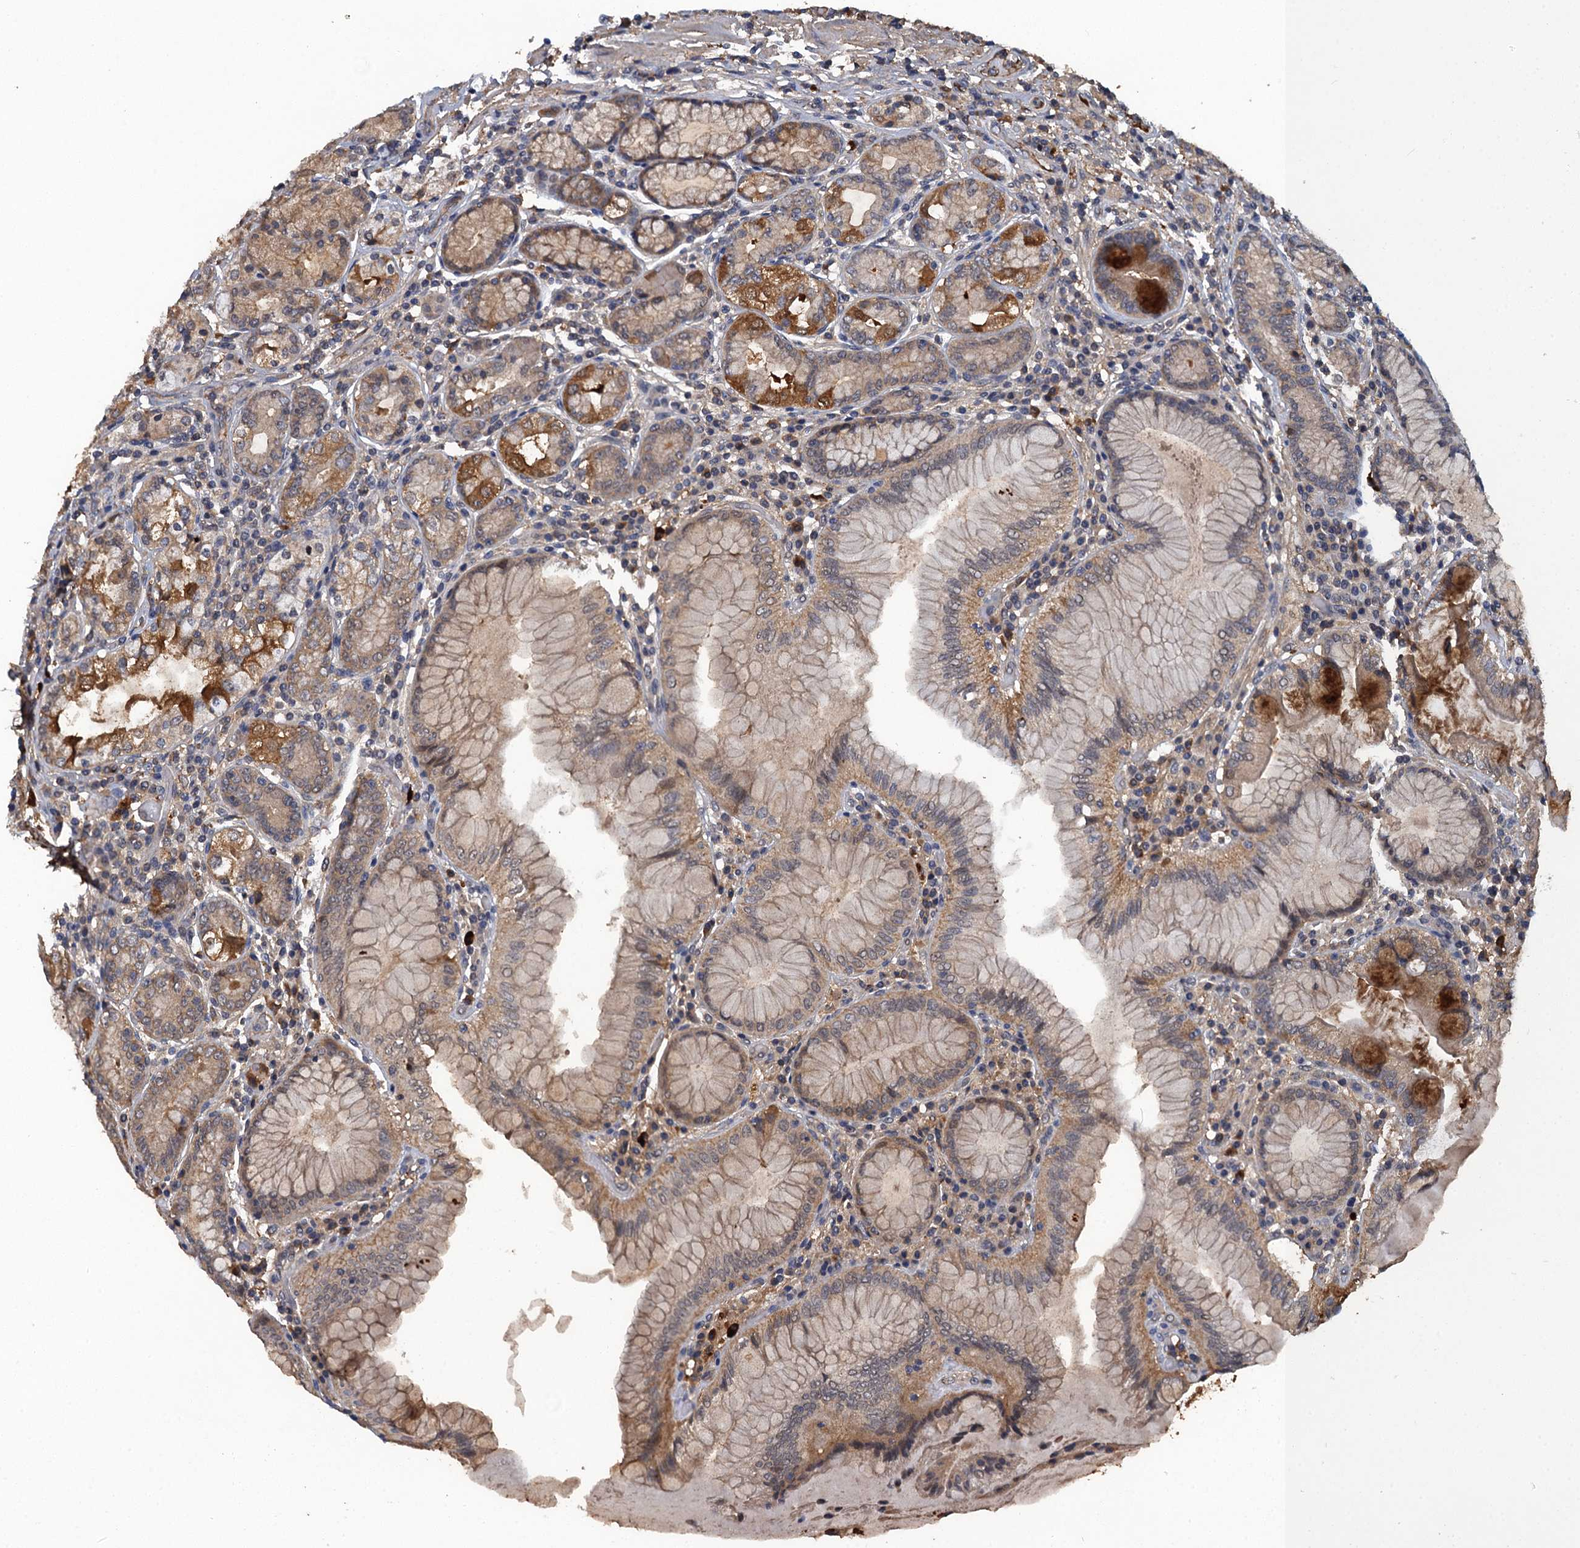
{"staining": {"intensity": "strong", "quantity": "25%-75%", "location": "cytoplasmic/membranous"}, "tissue": "stomach", "cell_type": "Glandular cells", "image_type": "normal", "snomed": [{"axis": "morphology", "description": "Normal tissue, NOS"}, {"axis": "topography", "description": "Stomach, upper"}, {"axis": "topography", "description": "Stomach, lower"}], "caption": "Stomach stained for a protein (brown) shows strong cytoplasmic/membranous positive positivity in about 25%-75% of glandular cells.", "gene": "HAPLN3", "patient": {"sex": "female", "age": 76}}